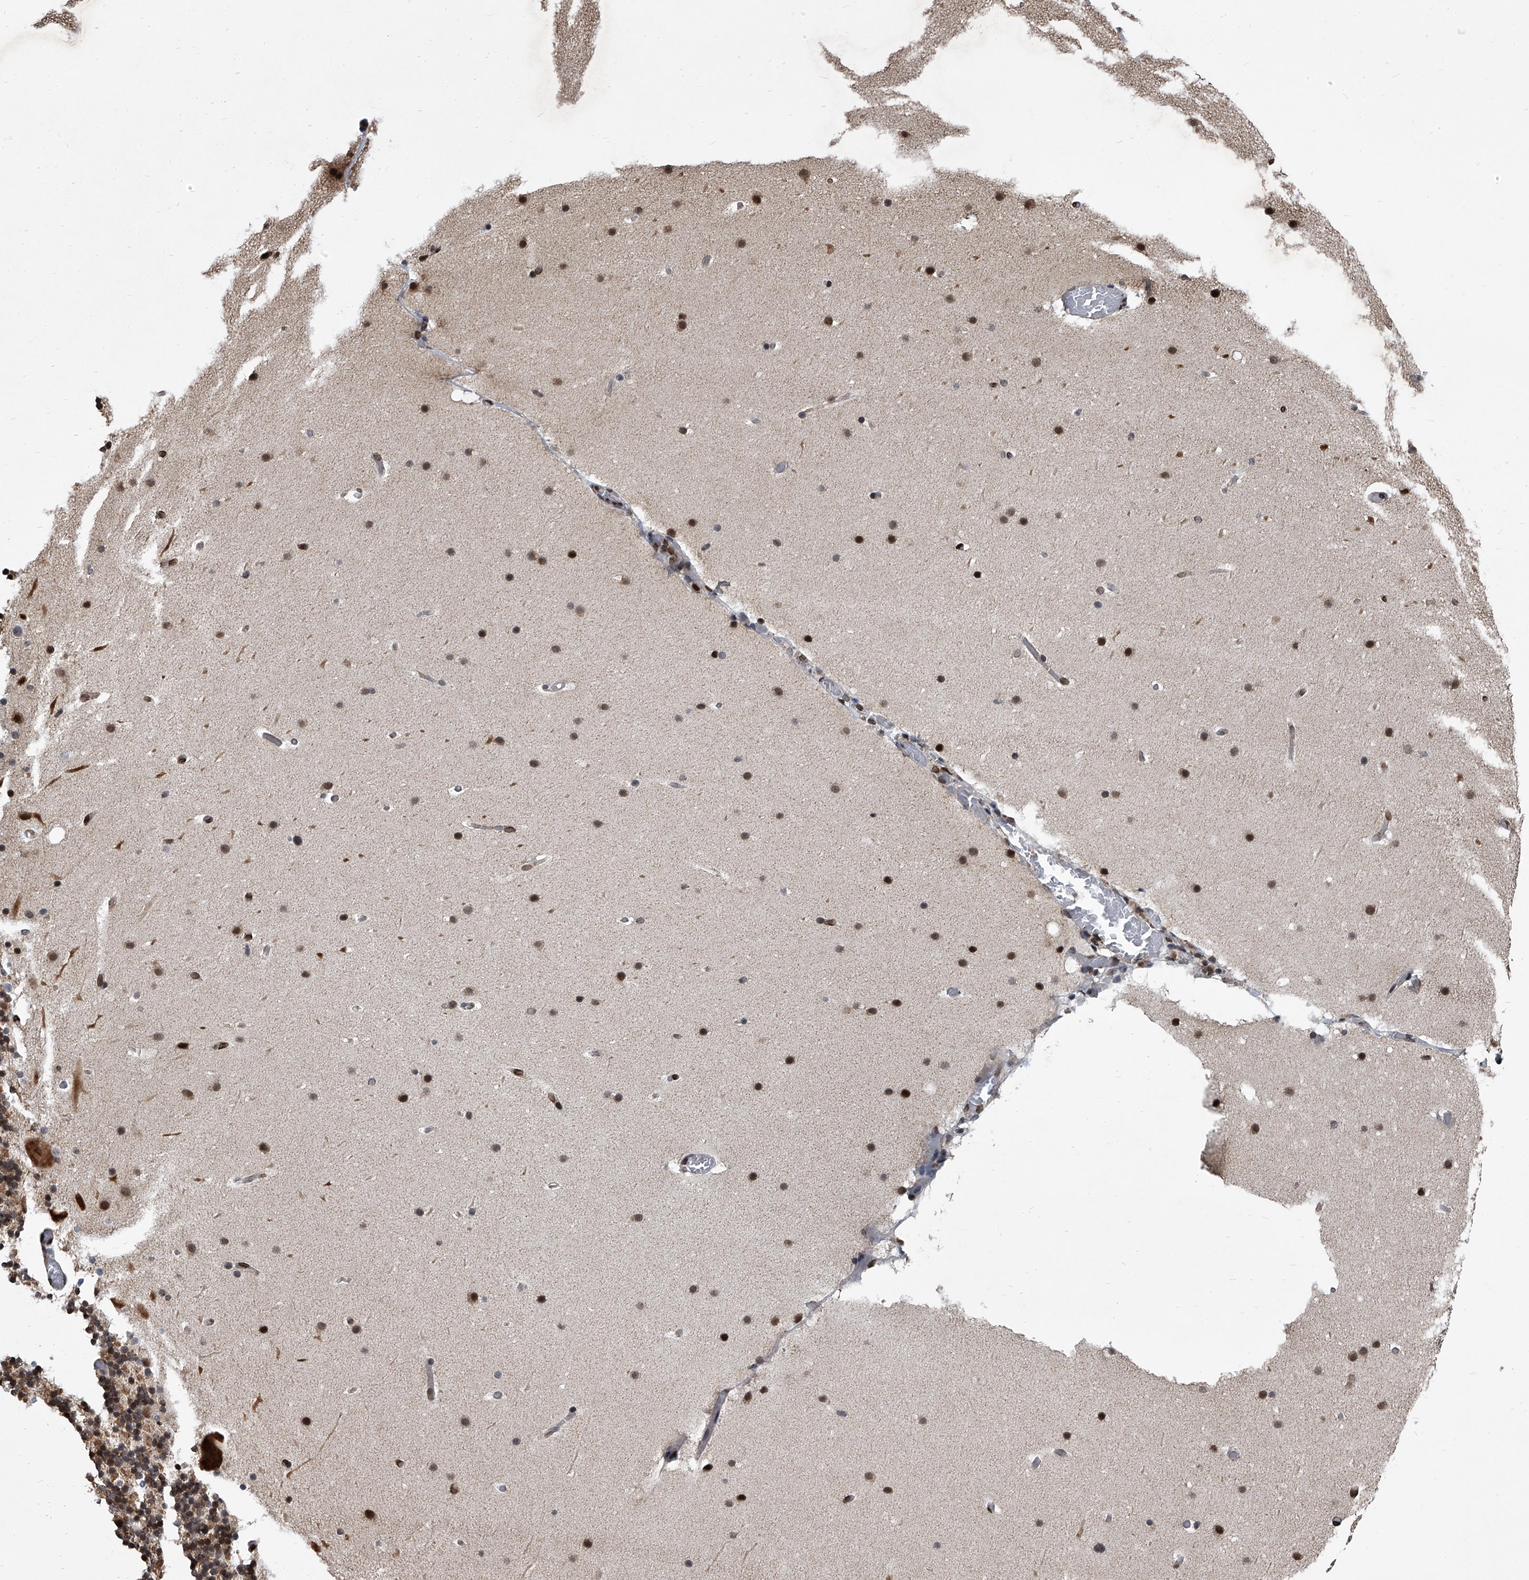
{"staining": {"intensity": "moderate", "quantity": "25%-75%", "location": "cytoplasmic/membranous,nuclear"}, "tissue": "cerebellum", "cell_type": "Cells in granular layer", "image_type": "normal", "snomed": [{"axis": "morphology", "description": "Normal tissue, NOS"}, {"axis": "topography", "description": "Cerebellum"}], "caption": "The image displays staining of unremarkable cerebellum, revealing moderate cytoplasmic/membranous,nuclear protein positivity (brown color) within cells in granular layer. The staining is performed using DAB brown chromogen to label protein expression. The nuclei are counter-stained blue using hematoxylin.", "gene": "PHF20", "patient": {"sex": "male", "age": 57}}